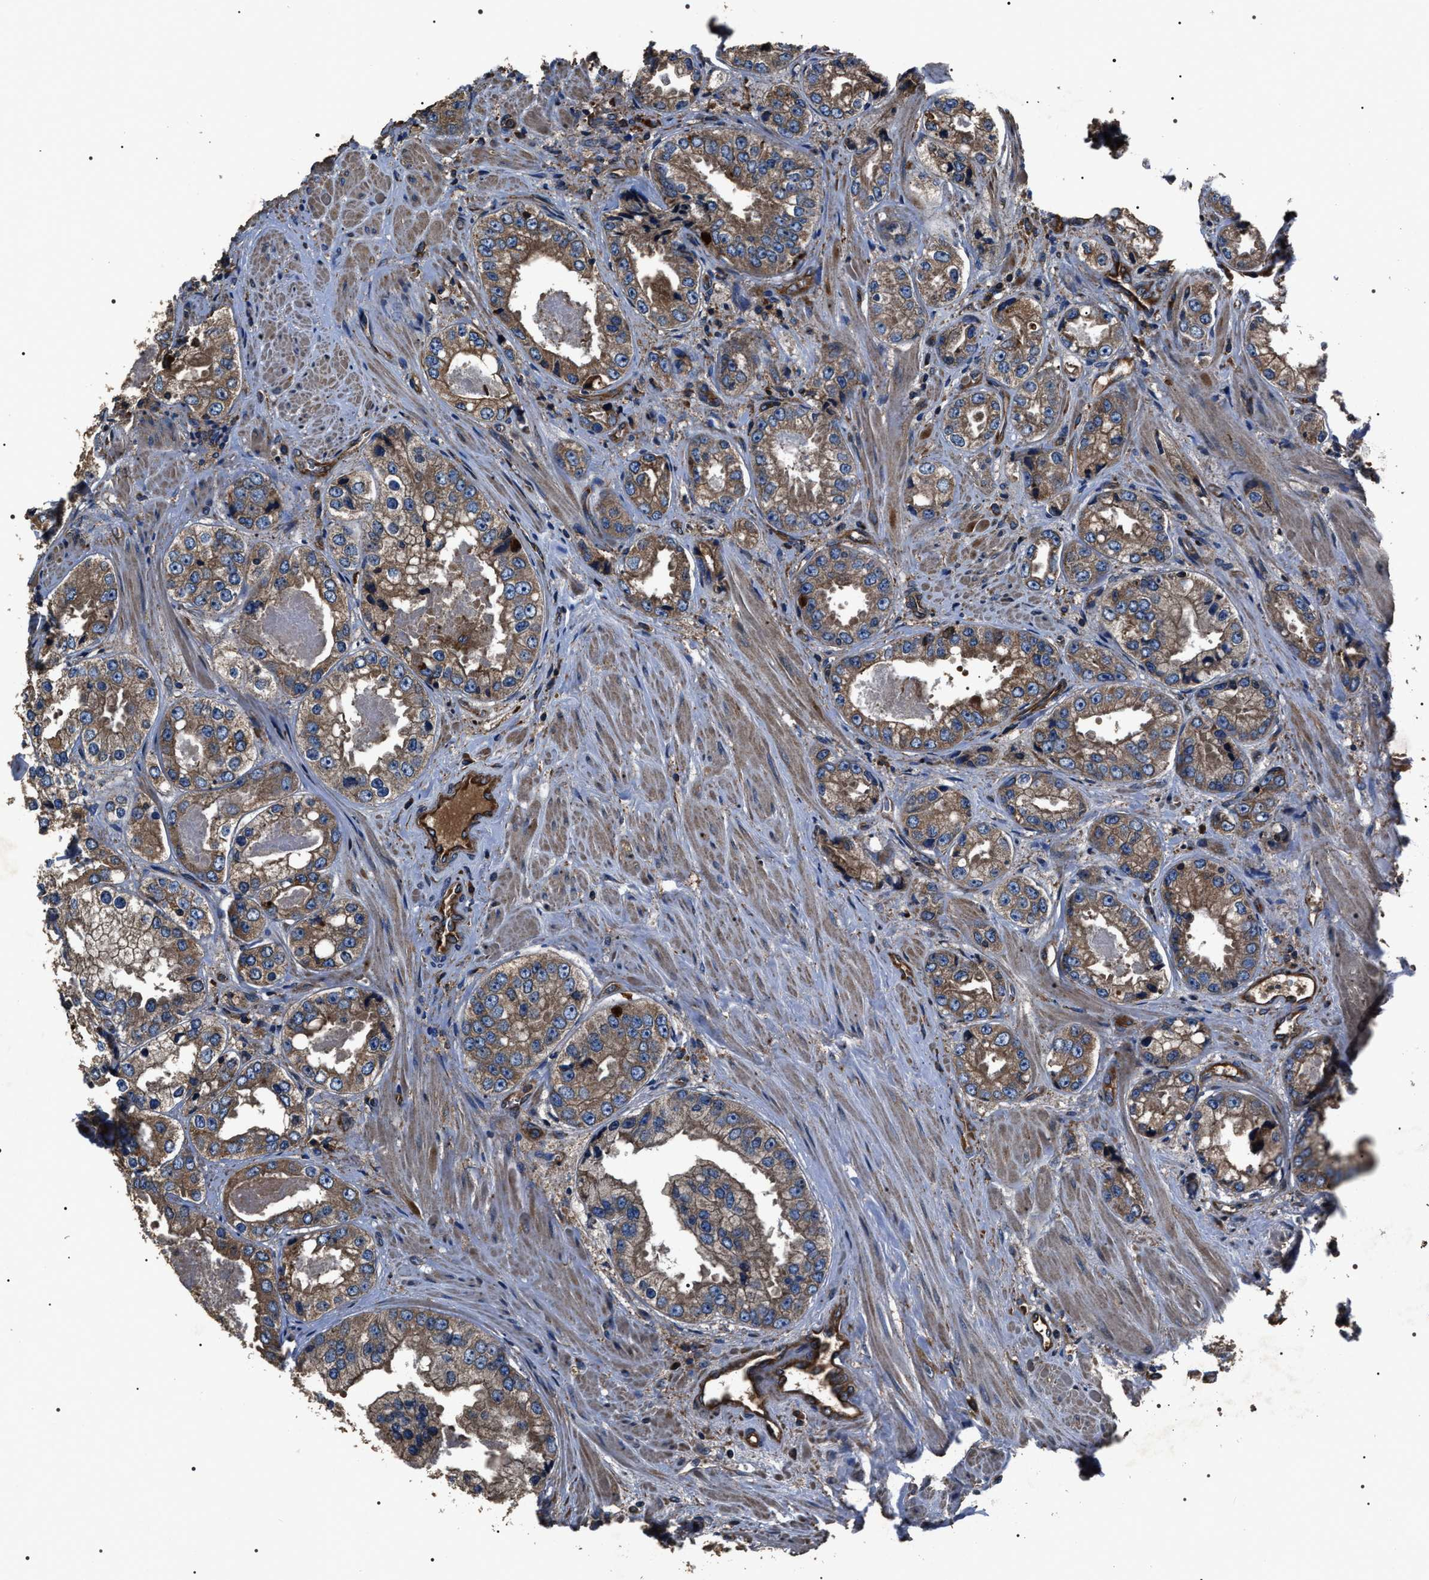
{"staining": {"intensity": "moderate", "quantity": ">75%", "location": "cytoplasmic/membranous"}, "tissue": "prostate cancer", "cell_type": "Tumor cells", "image_type": "cancer", "snomed": [{"axis": "morphology", "description": "Adenocarcinoma, High grade"}, {"axis": "topography", "description": "Prostate"}], "caption": "There is medium levels of moderate cytoplasmic/membranous expression in tumor cells of prostate high-grade adenocarcinoma, as demonstrated by immunohistochemical staining (brown color).", "gene": "HSCB", "patient": {"sex": "male", "age": 61}}